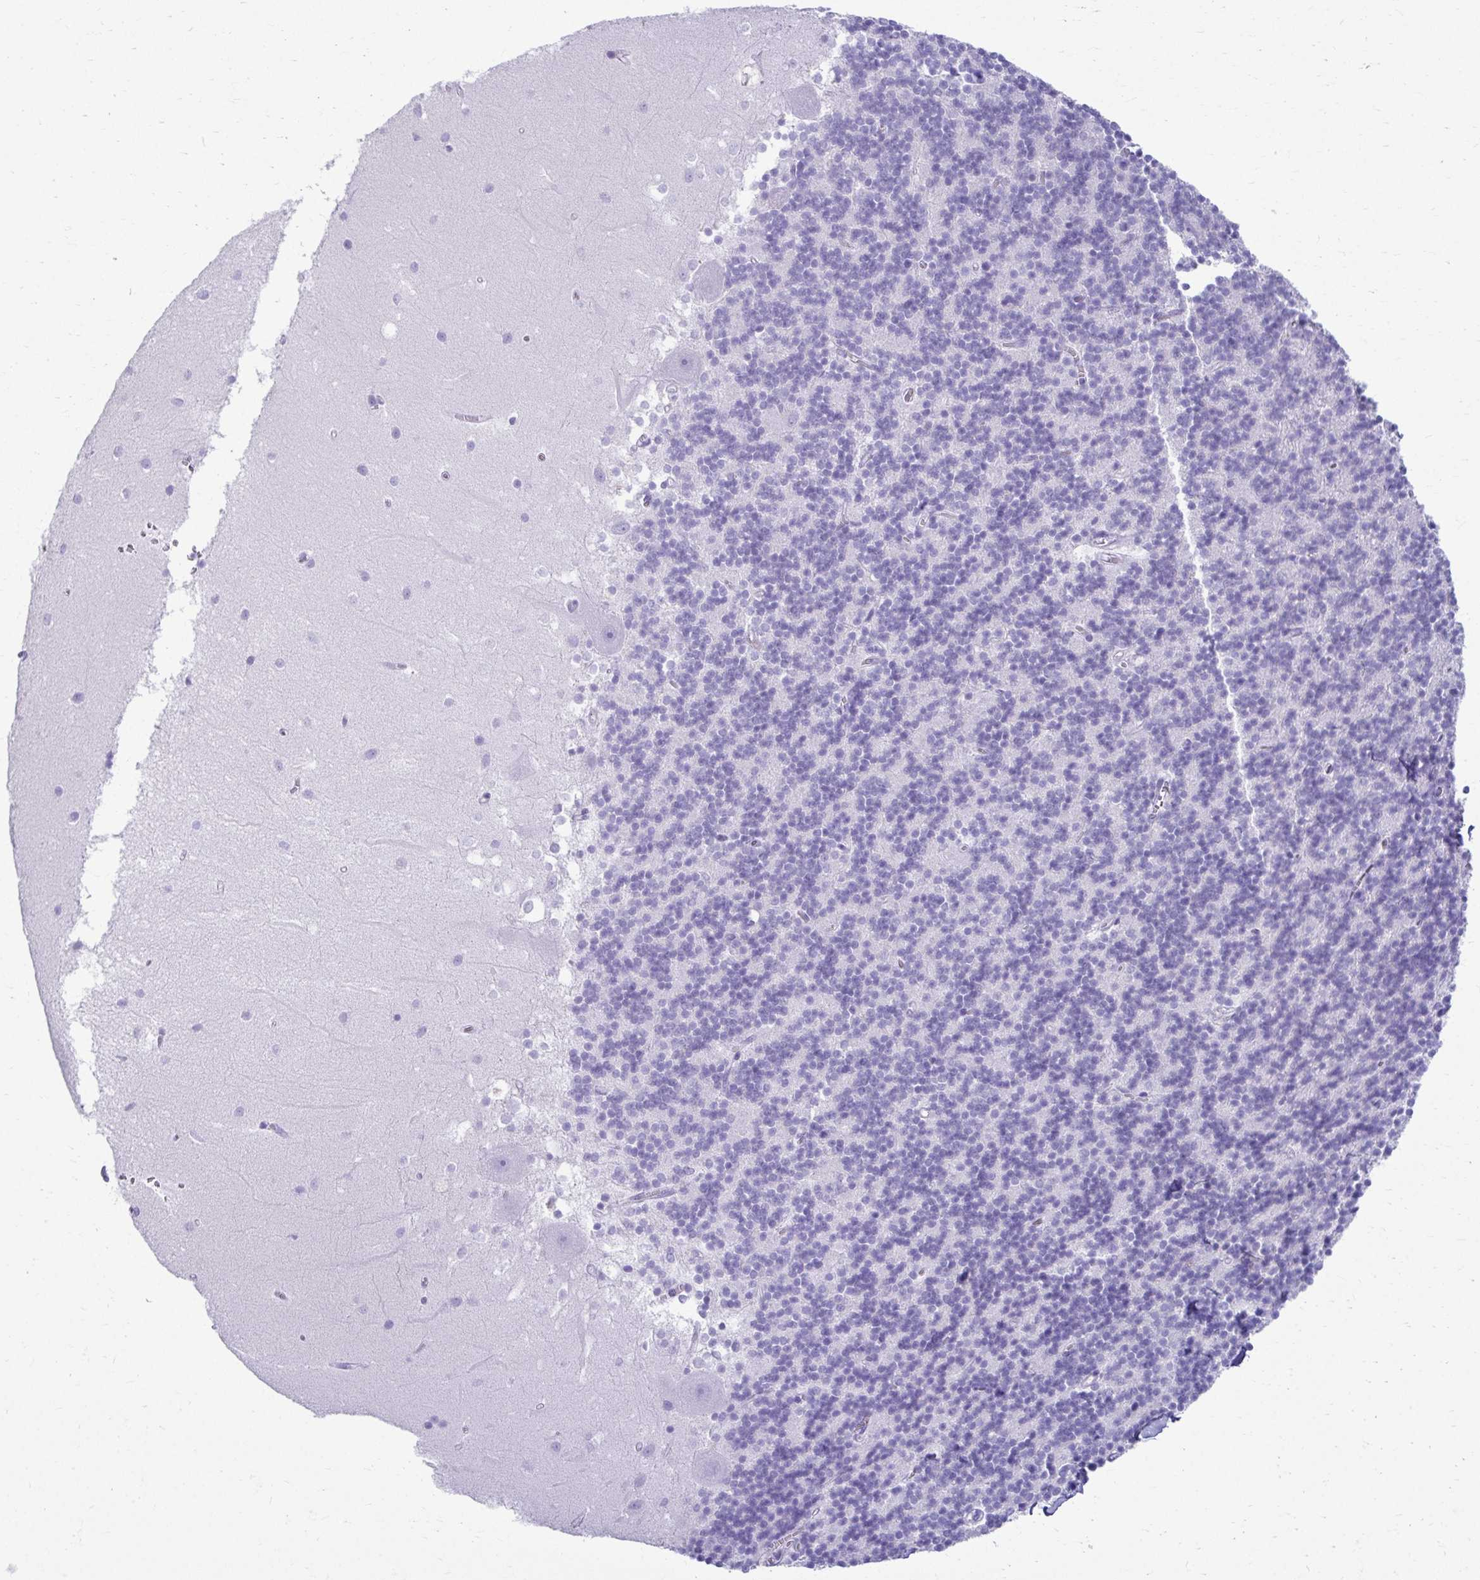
{"staining": {"intensity": "negative", "quantity": "none", "location": "none"}, "tissue": "cerebellum", "cell_type": "Cells in granular layer", "image_type": "normal", "snomed": [{"axis": "morphology", "description": "Normal tissue, NOS"}, {"axis": "topography", "description": "Cerebellum"}], "caption": "Human cerebellum stained for a protein using immunohistochemistry (IHC) demonstrates no positivity in cells in granular layer.", "gene": "ATP4B", "patient": {"sex": "male", "age": 54}}